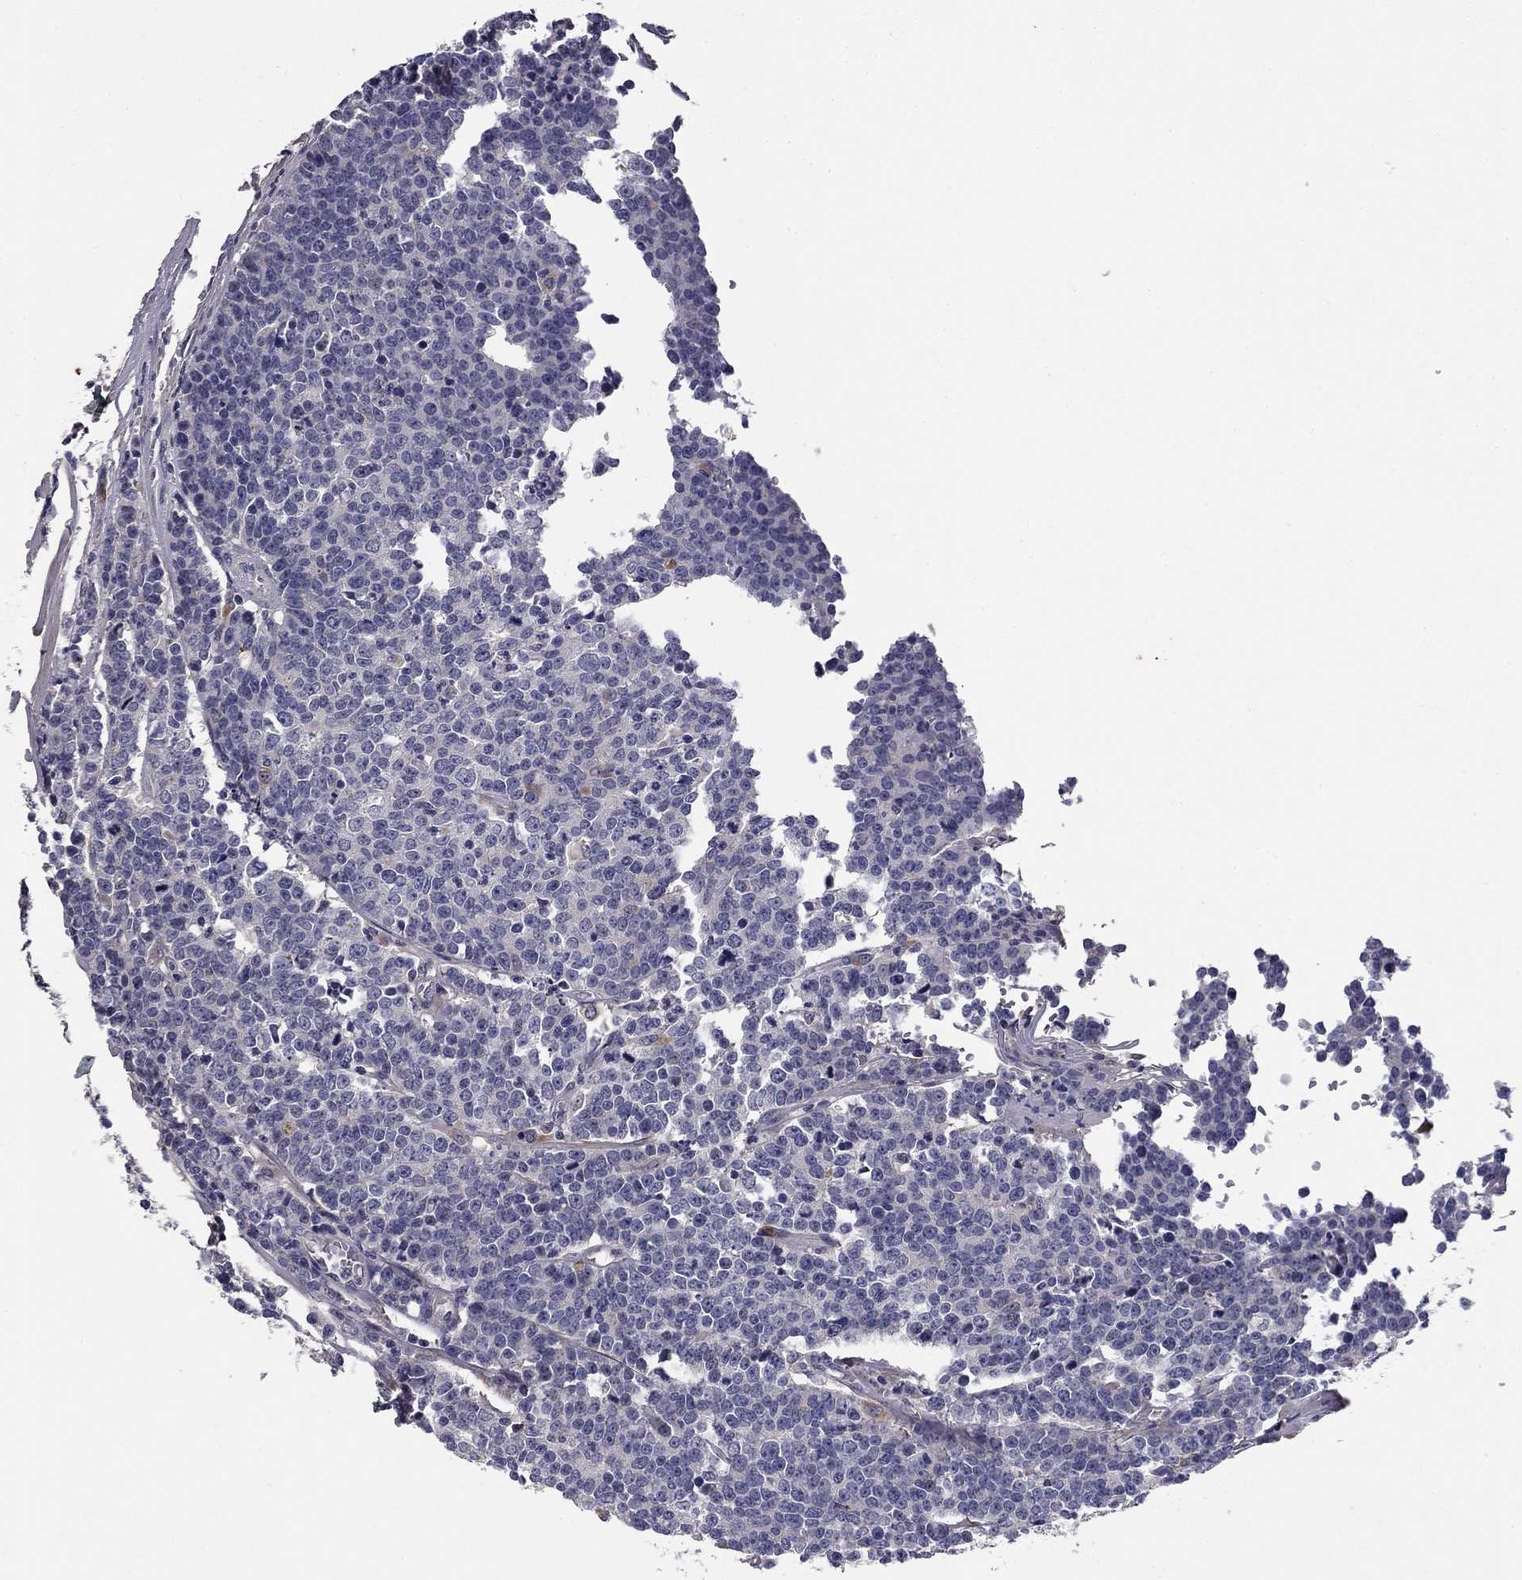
{"staining": {"intensity": "negative", "quantity": "none", "location": "none"}, "tissue": "prostate cancer", "cell_type": "Tumor cells", "image_type": "cancer", "snomed": [{"axis": "morphology", "description": "Adenocarcinoma, NOS"}, {"axis": "topography", "description": "Prostate"}], "caption": "A micrograph of human prostate cancer is negative for staining in tumor cells.", "gene": "COL2A1", "patient": {"sex": "male", "age": 67}}